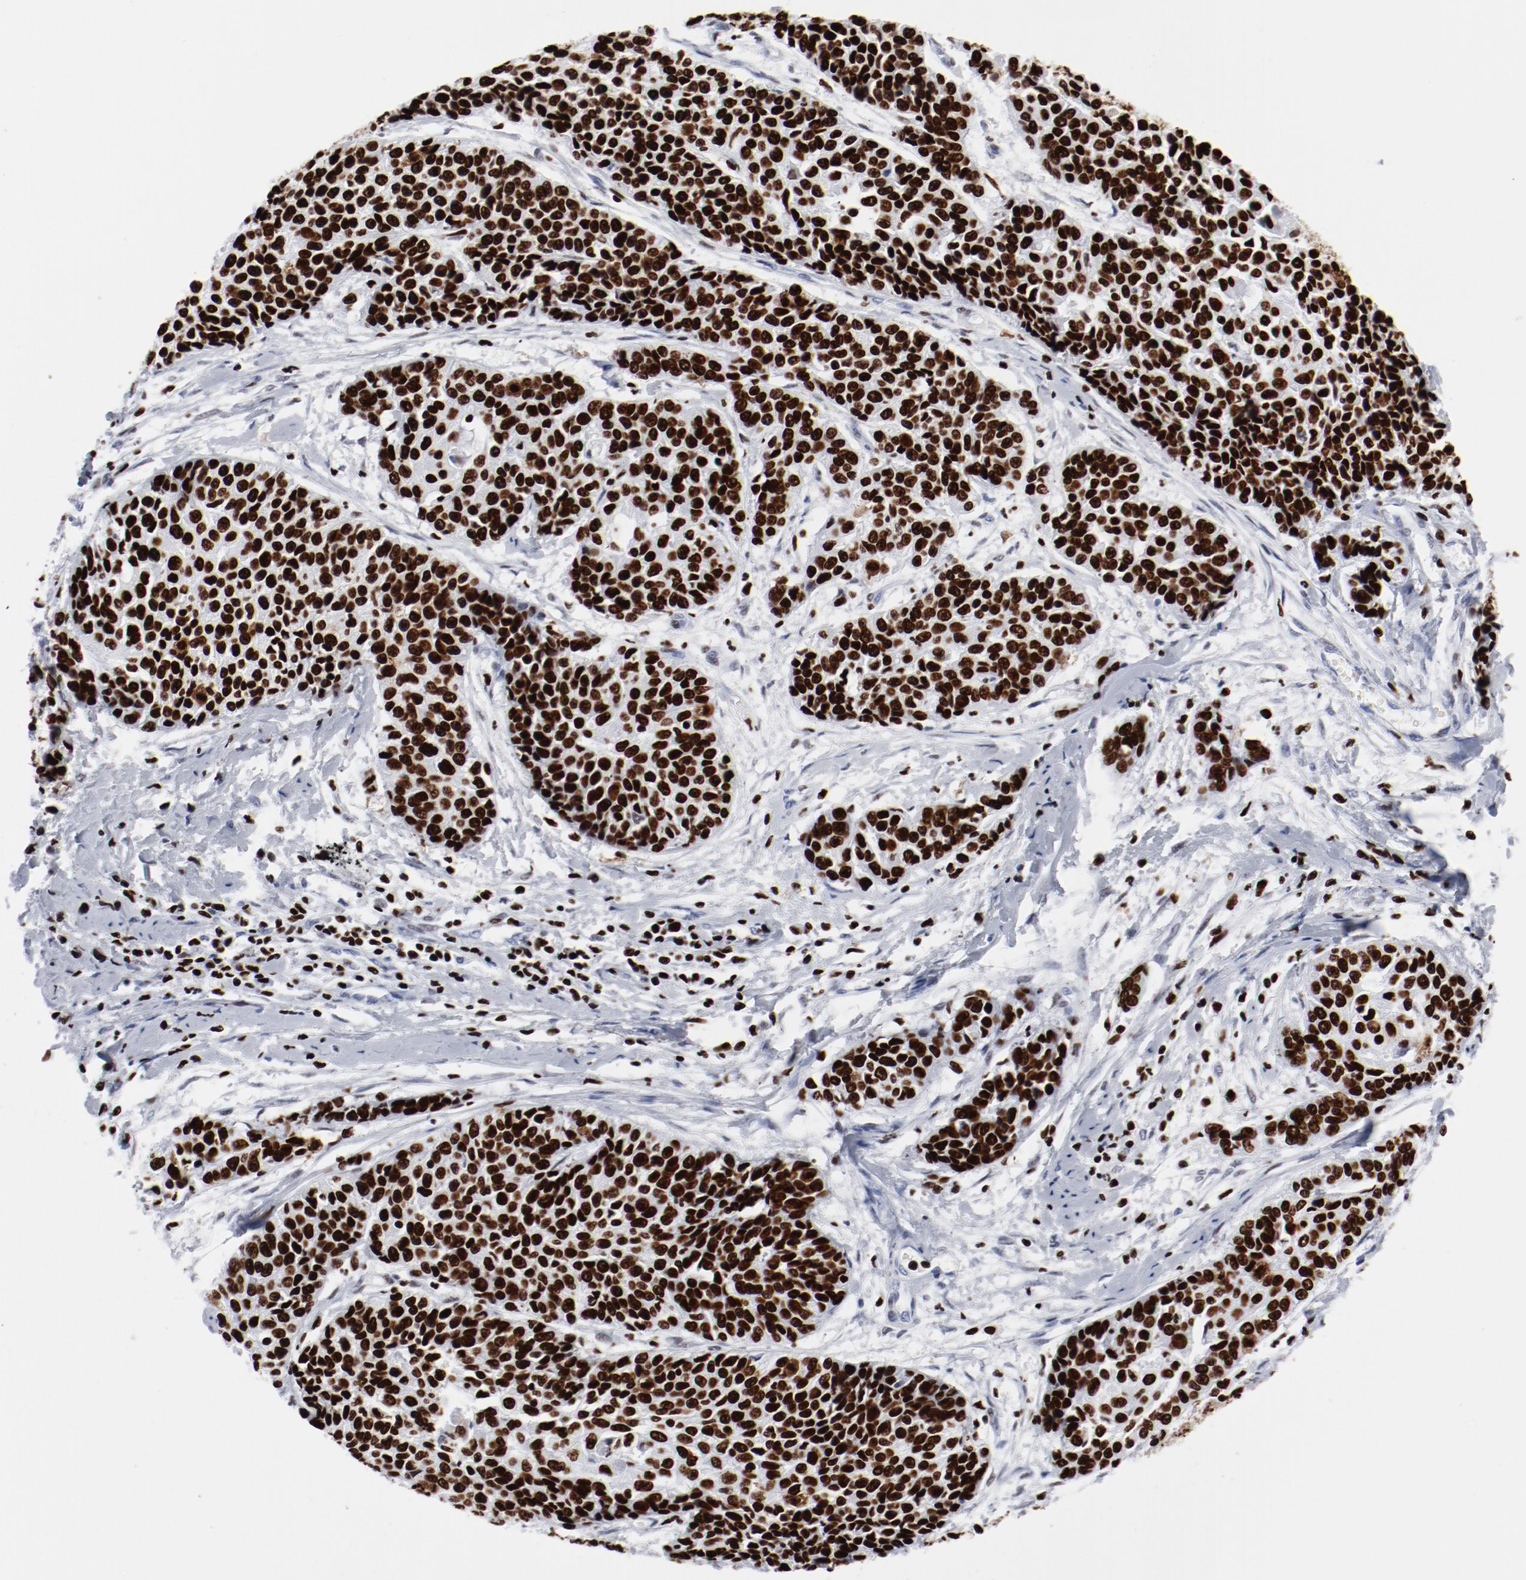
{"staining": {"intensity": "strong", "quantity": ">75%", "location": "nuclear"}, "tissue": "cervical cancer", "cell_type": "Tumor cells", "image_type": "cancer", "snomed": [{"axis": "morphology", "description": "Squamous cell carcinoma, NOS"}, {"axis": "topography", "description": "Cervix"}], "caption": "Cervical cancer (squamous cell carcinoma) was stained to show a protein in brown. There is high levels of strong nuclear positivity in approximately >75% of tumor cells. (Stains: DAB (3,3'-diaminobenzidine) in brown, nuclei in blue, Microscopy: brightfield microscopy at high magnification).", "gene": "SMARCC2", "patient": {"sex": "female", "age": 64}}